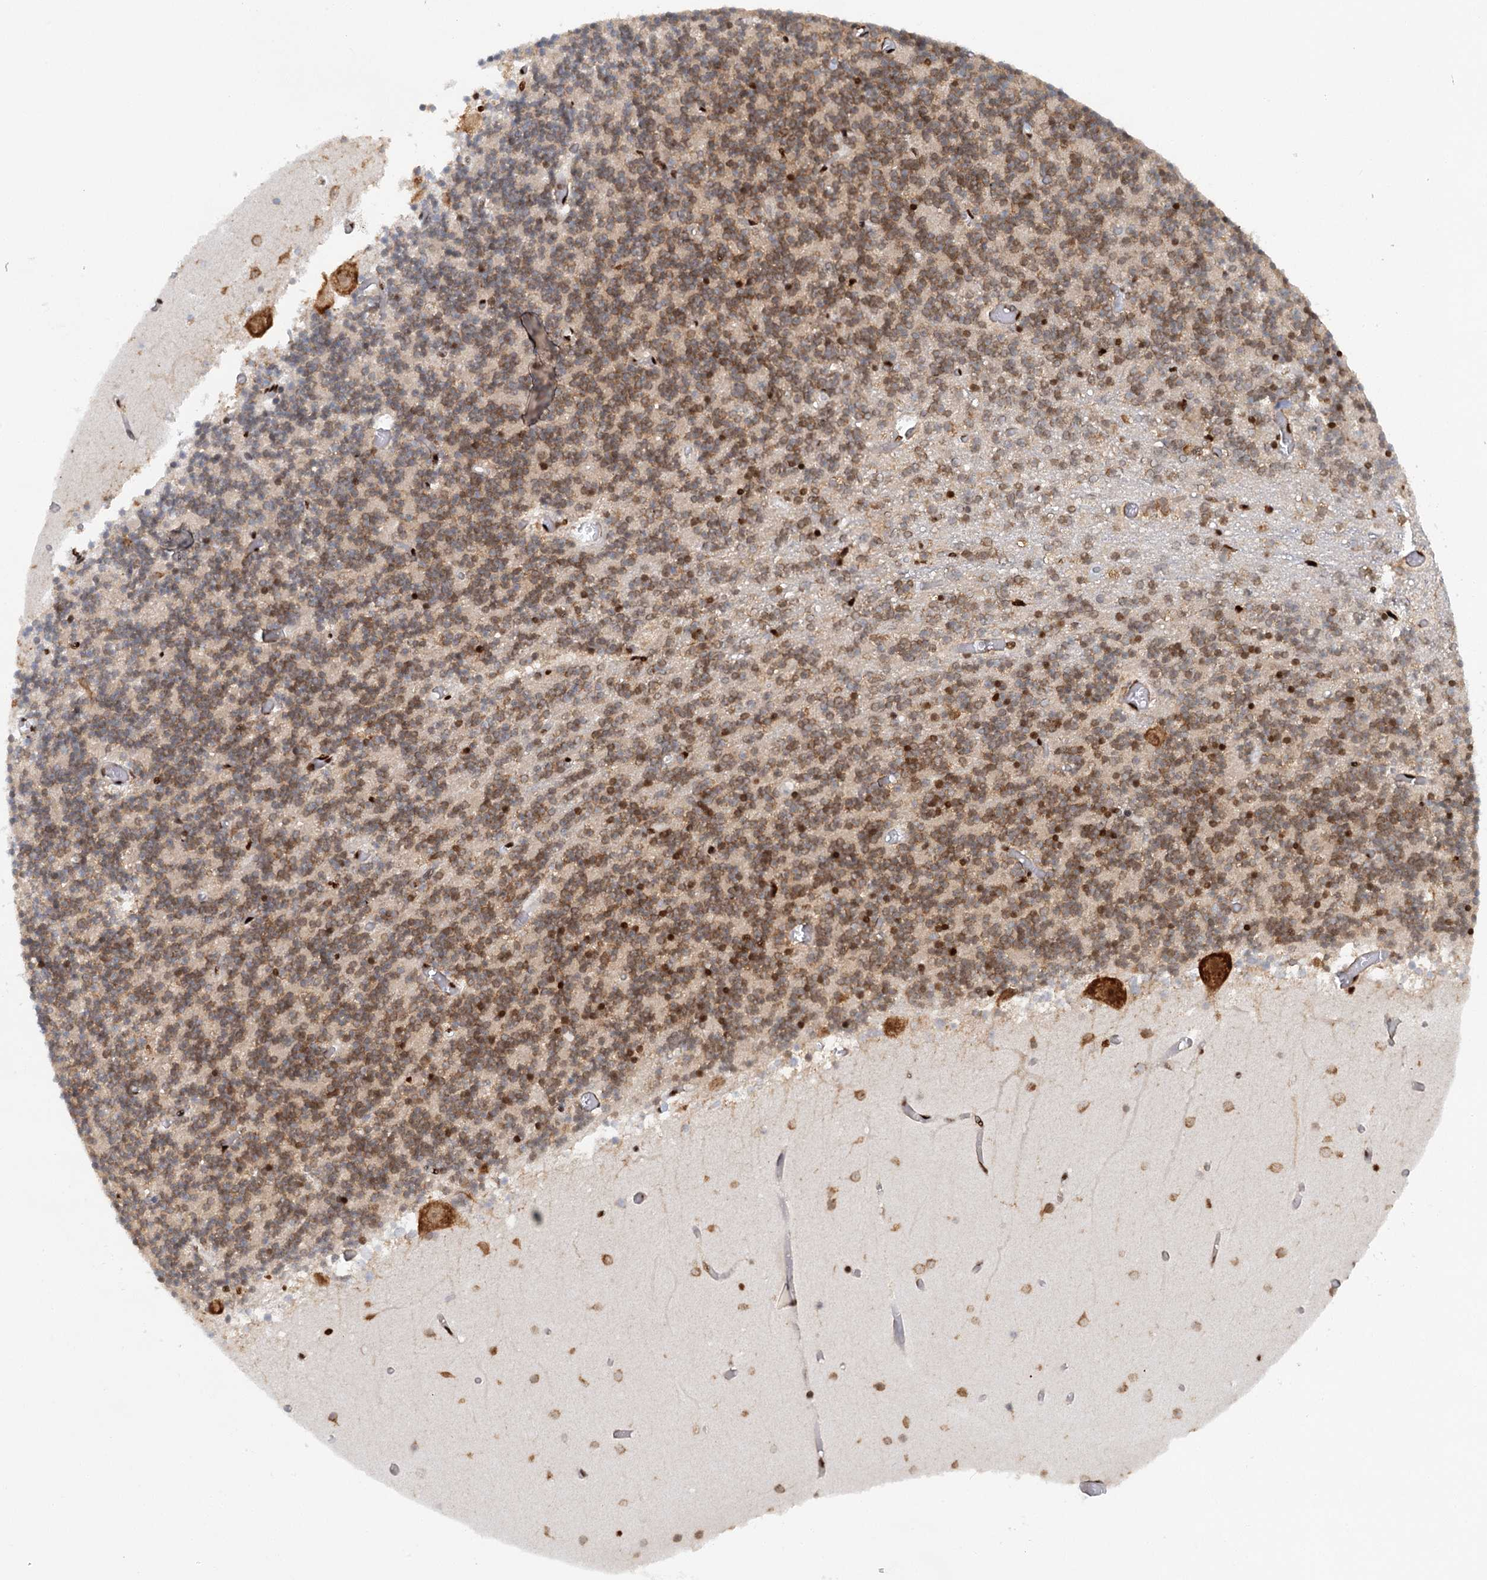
{"staining": {"intensity": "strong", "quantity": ">75%", "location": "cytoplasmic/membranous,nuclear"}, "tissue": "cerebellum", "cell_type": "Cells in granular layer", "image_type": "normal", "snomed": [{"axis": "morphology", "description": "Normal tissue, NOS"}, {"axis": "topography", "description": "Cerebellum"}], "caption": "This photomicrograph displays IHC staining of benign human cerebellum, with high strong cytoplasmic/membranous,nuclear staining in approximately >75% of cells in granular layer.", "gene": "GPATCH11", "patient": {"sex": "female", "age": 28}}